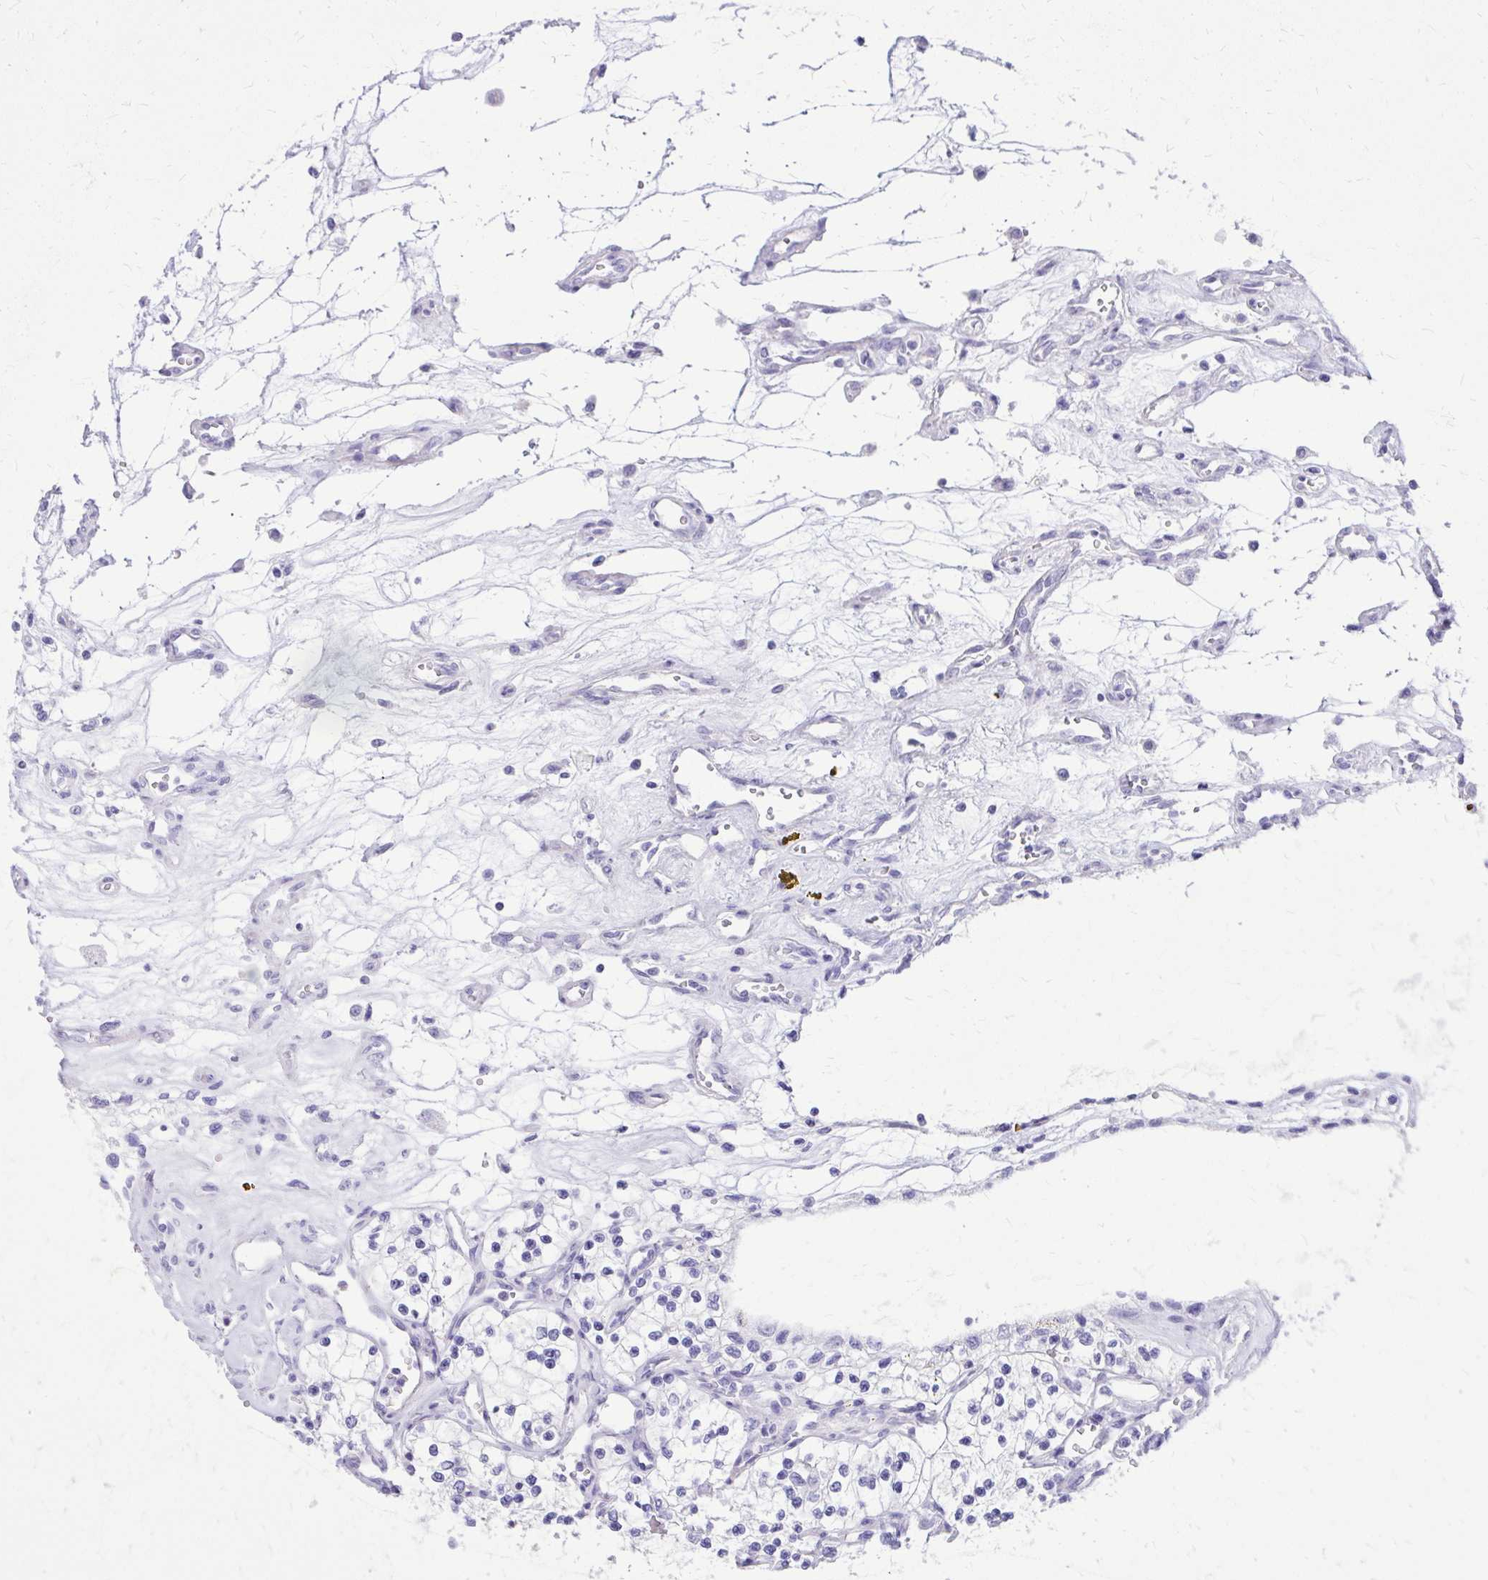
{"staining": {"intensity": "negative", "quantity": "none", "location": "none"}, "tissue": "renal cancer", "cell_type": "Tumor cells", "image_type": "cancer", "snomed": [{"axis": "morphology", "description": "Adenocarcinoma, NOS"}, {"axis": "topography", "description": "Kidney"}], "caption": "There is no significant positivity in tumor cells of renal adenocarcinoma.", "gene": "BCL6B", "patient": {"sex": "female", "age": 69}}